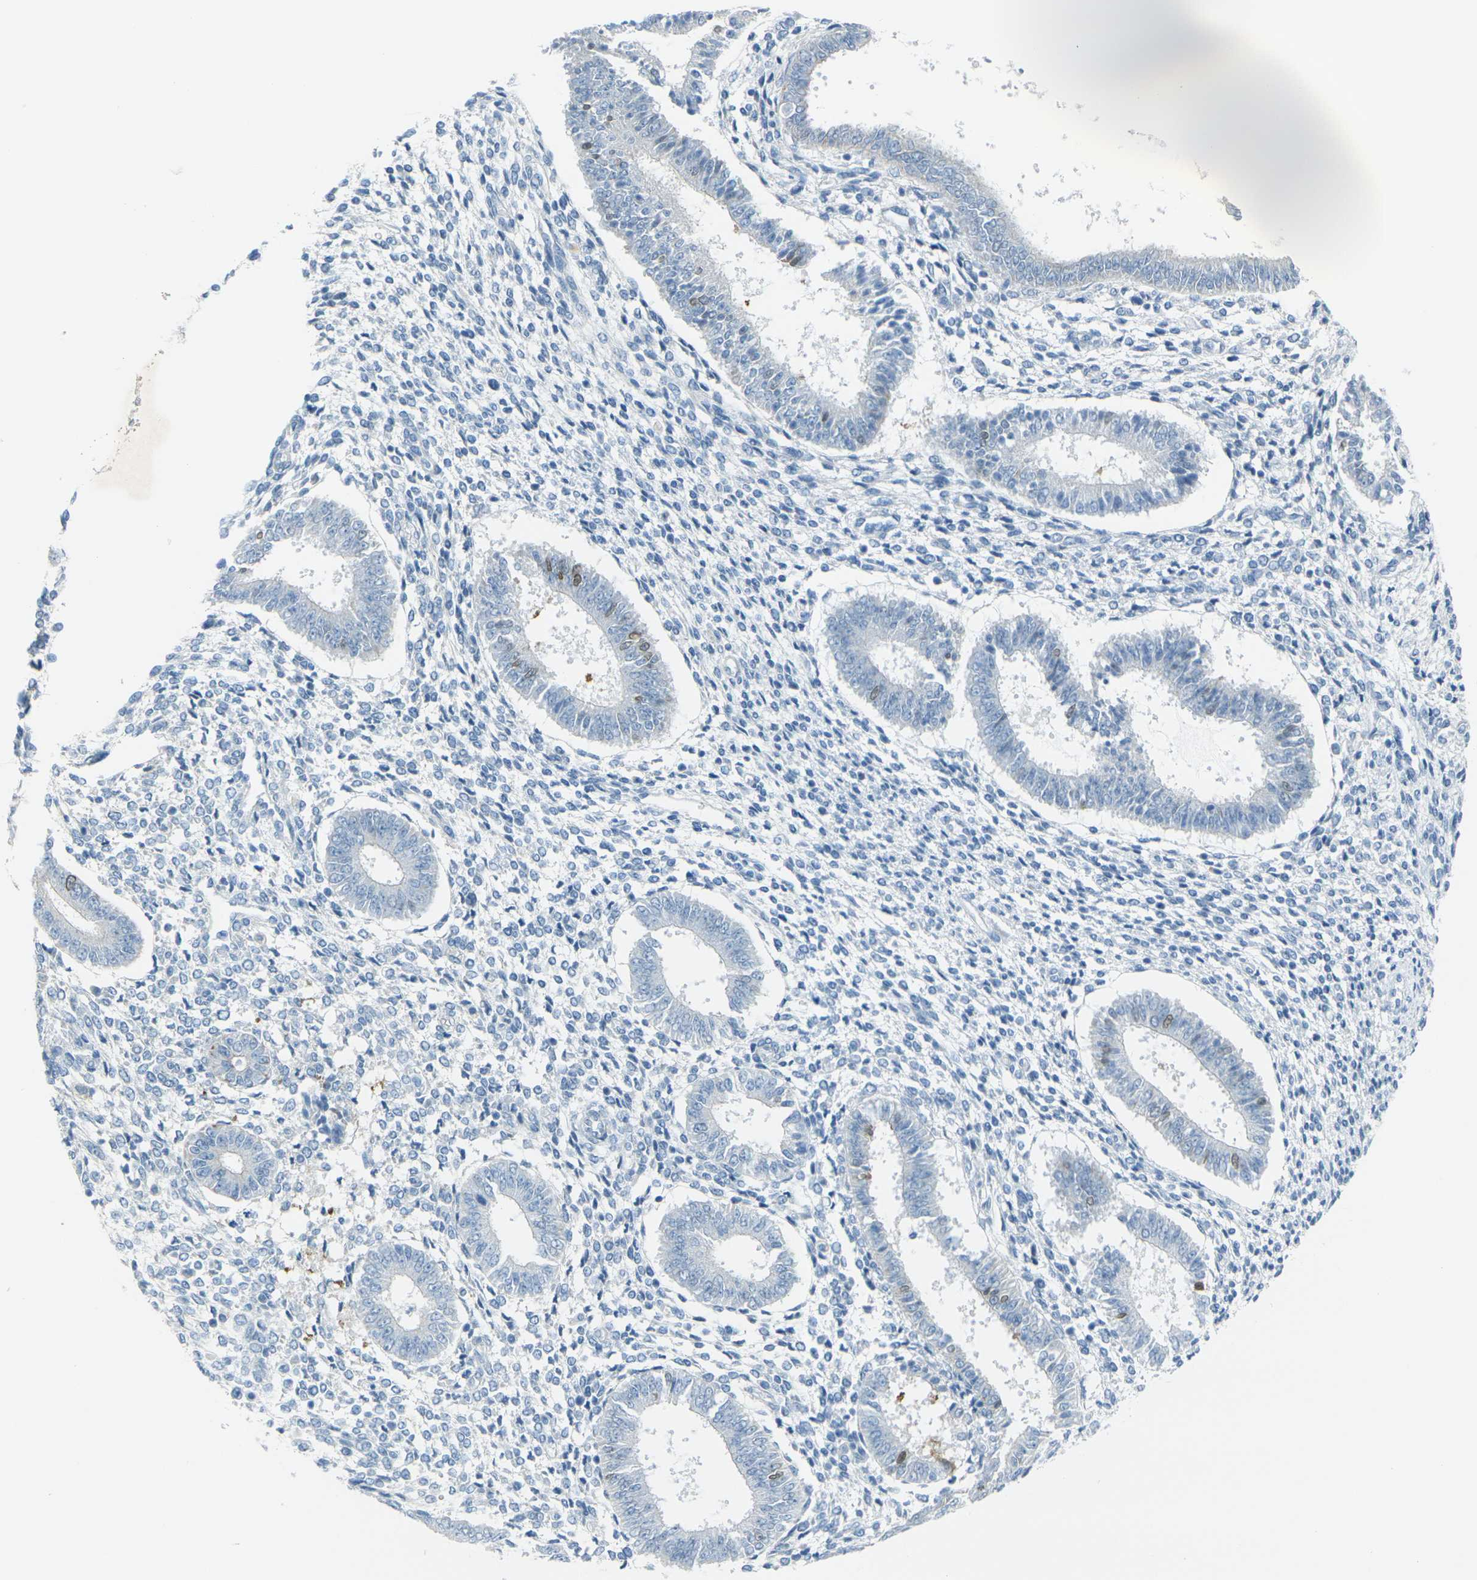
{"staining": {"intensity": "negative", "quantity": "none", "location": "none"}, "tissue": "endometrium", "cell_type": "Cells in endometrial stroma", "image_type": "normal", "snomed": [{"axis": "morphology", "description": "Normal tissue, NOS"}, {"axis": "topography", "description": "Endometrium"}], "caption": "A high-resolution histopathology image shows IHC staining of benign endometrium, which displays no significant expression in cells in endometrial stroma. (Stains: DAB (3,3'-diaminobenzidine) IHC with hematoxylin counter stain, Microscopy: brightfield microscopy at high magnification).", "gene": "ANKRD46", "patient": {"sex": "female", "age": 35}}